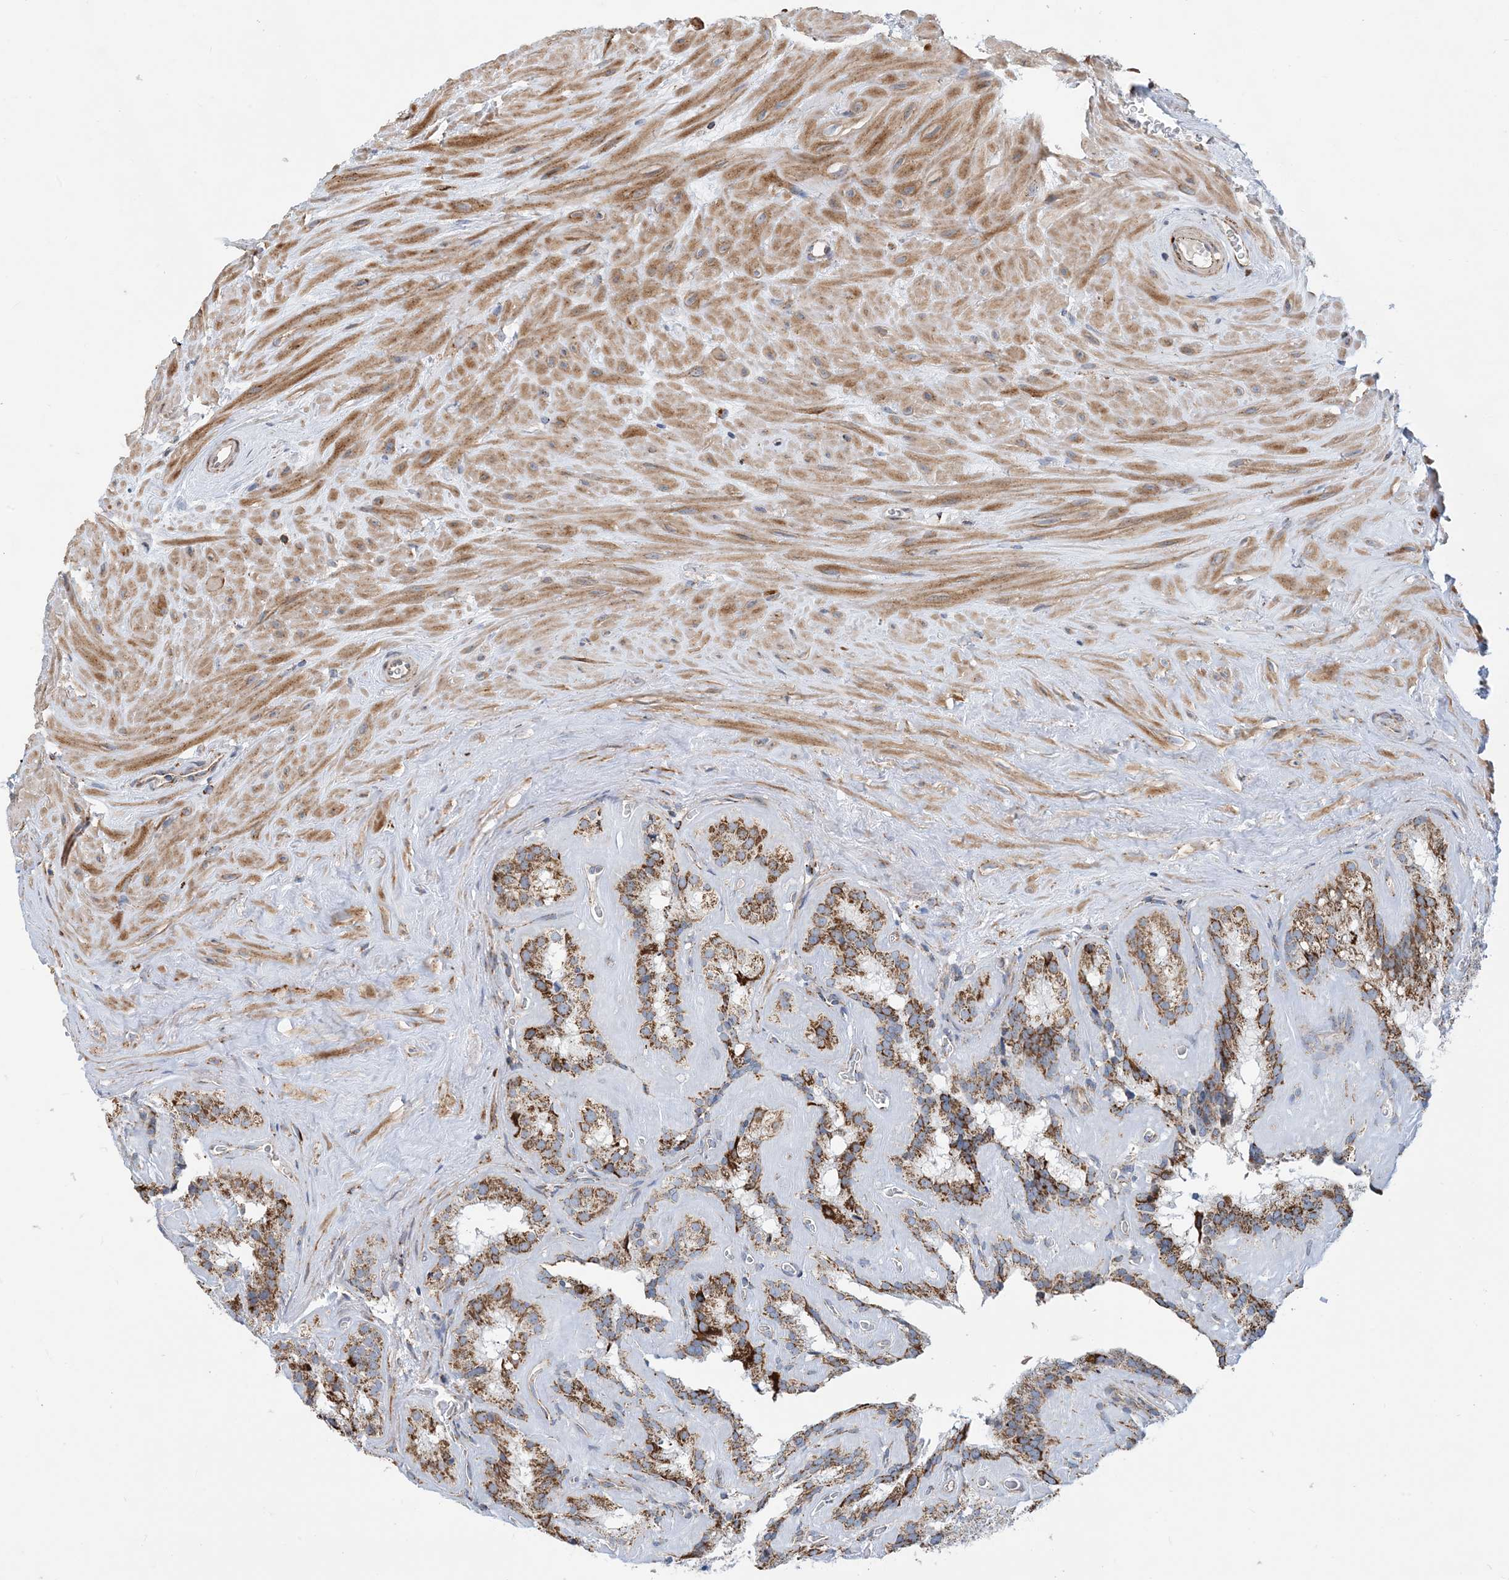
{"staining": {"intensity": "moderate", "quantity": ">75%", "location": "cytoplasmic/membranous"}, "tissue": "seminal vesicle", "cell_type": "Glandular cells", "image_type": "normal", "snomed": [{"axis": "morphology", "description": "Normal tissue, NOS"}, {"axis": "topography", "description": "Prostate"}, {"axis": "topography", "description": "Seminal veicle"}], "caption": "Normal seminal vesicle reveals moderate cytoplasmic/membranous positivity in about >75% of glandular cells Ihc stains the protein in brown and the nuclei are stained blue..", "gene": "PCDHGA1", "patient": {"sex": "male", "age": 59}}